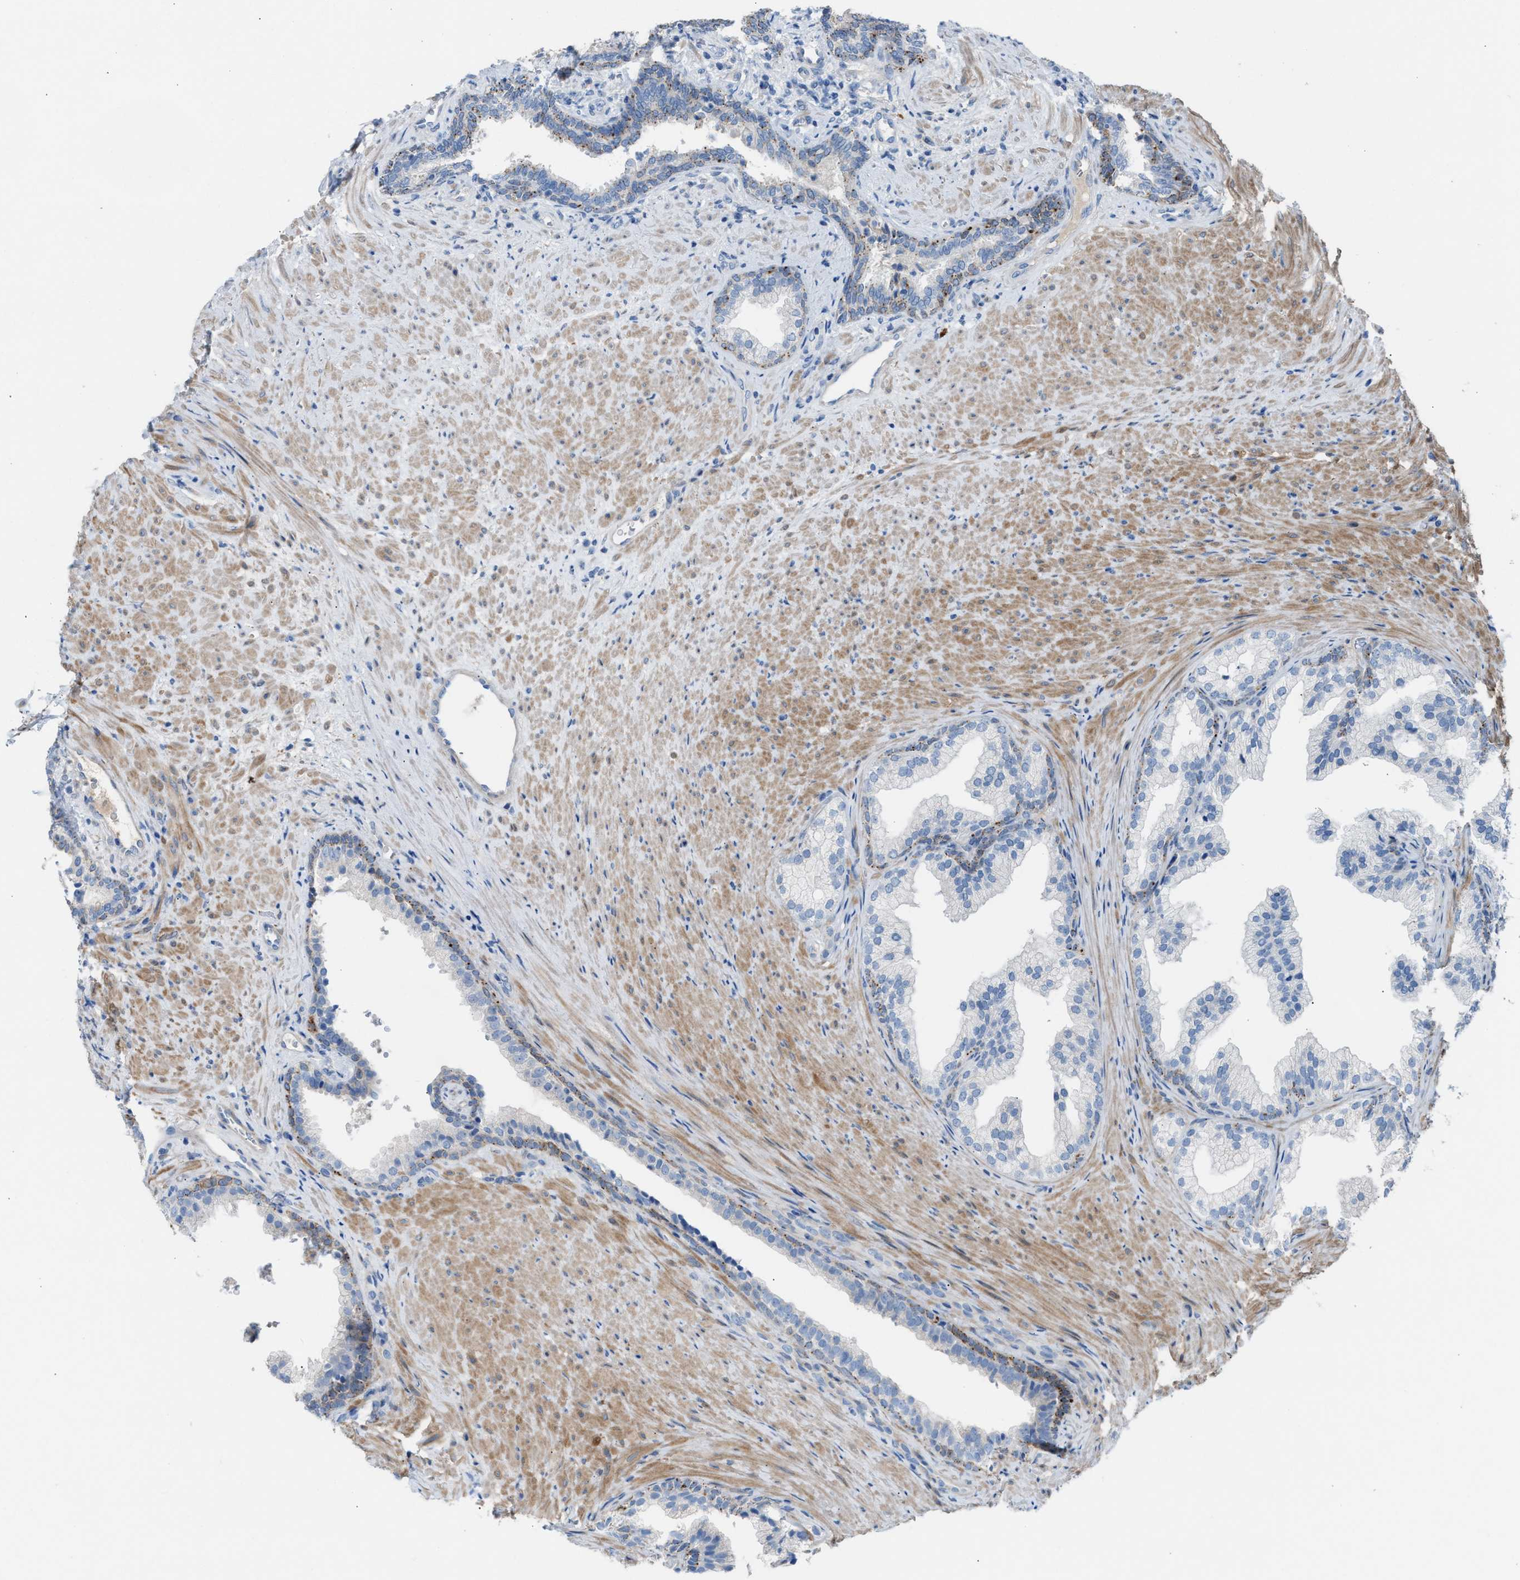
{"staining": {"intensity": "weak", "quantity": "<25%", "location": "cytoplasmic/membranous"}, "tissue": "prostate", "cell_type": "Glandular cells", "image_type": "normal", "snomed": [{"axis": "morphology", "description": "Normal tissue, NOS"}, {"axis": "topography", "description": "Prostate"}], "caption": "A high-resolution histopathology image shows immunohistochemistry staining of normal prostate, which reveals no significant staining in glandular cells.", "gene": "ASPA", "patient": {"sex": "male", "age": 76}}